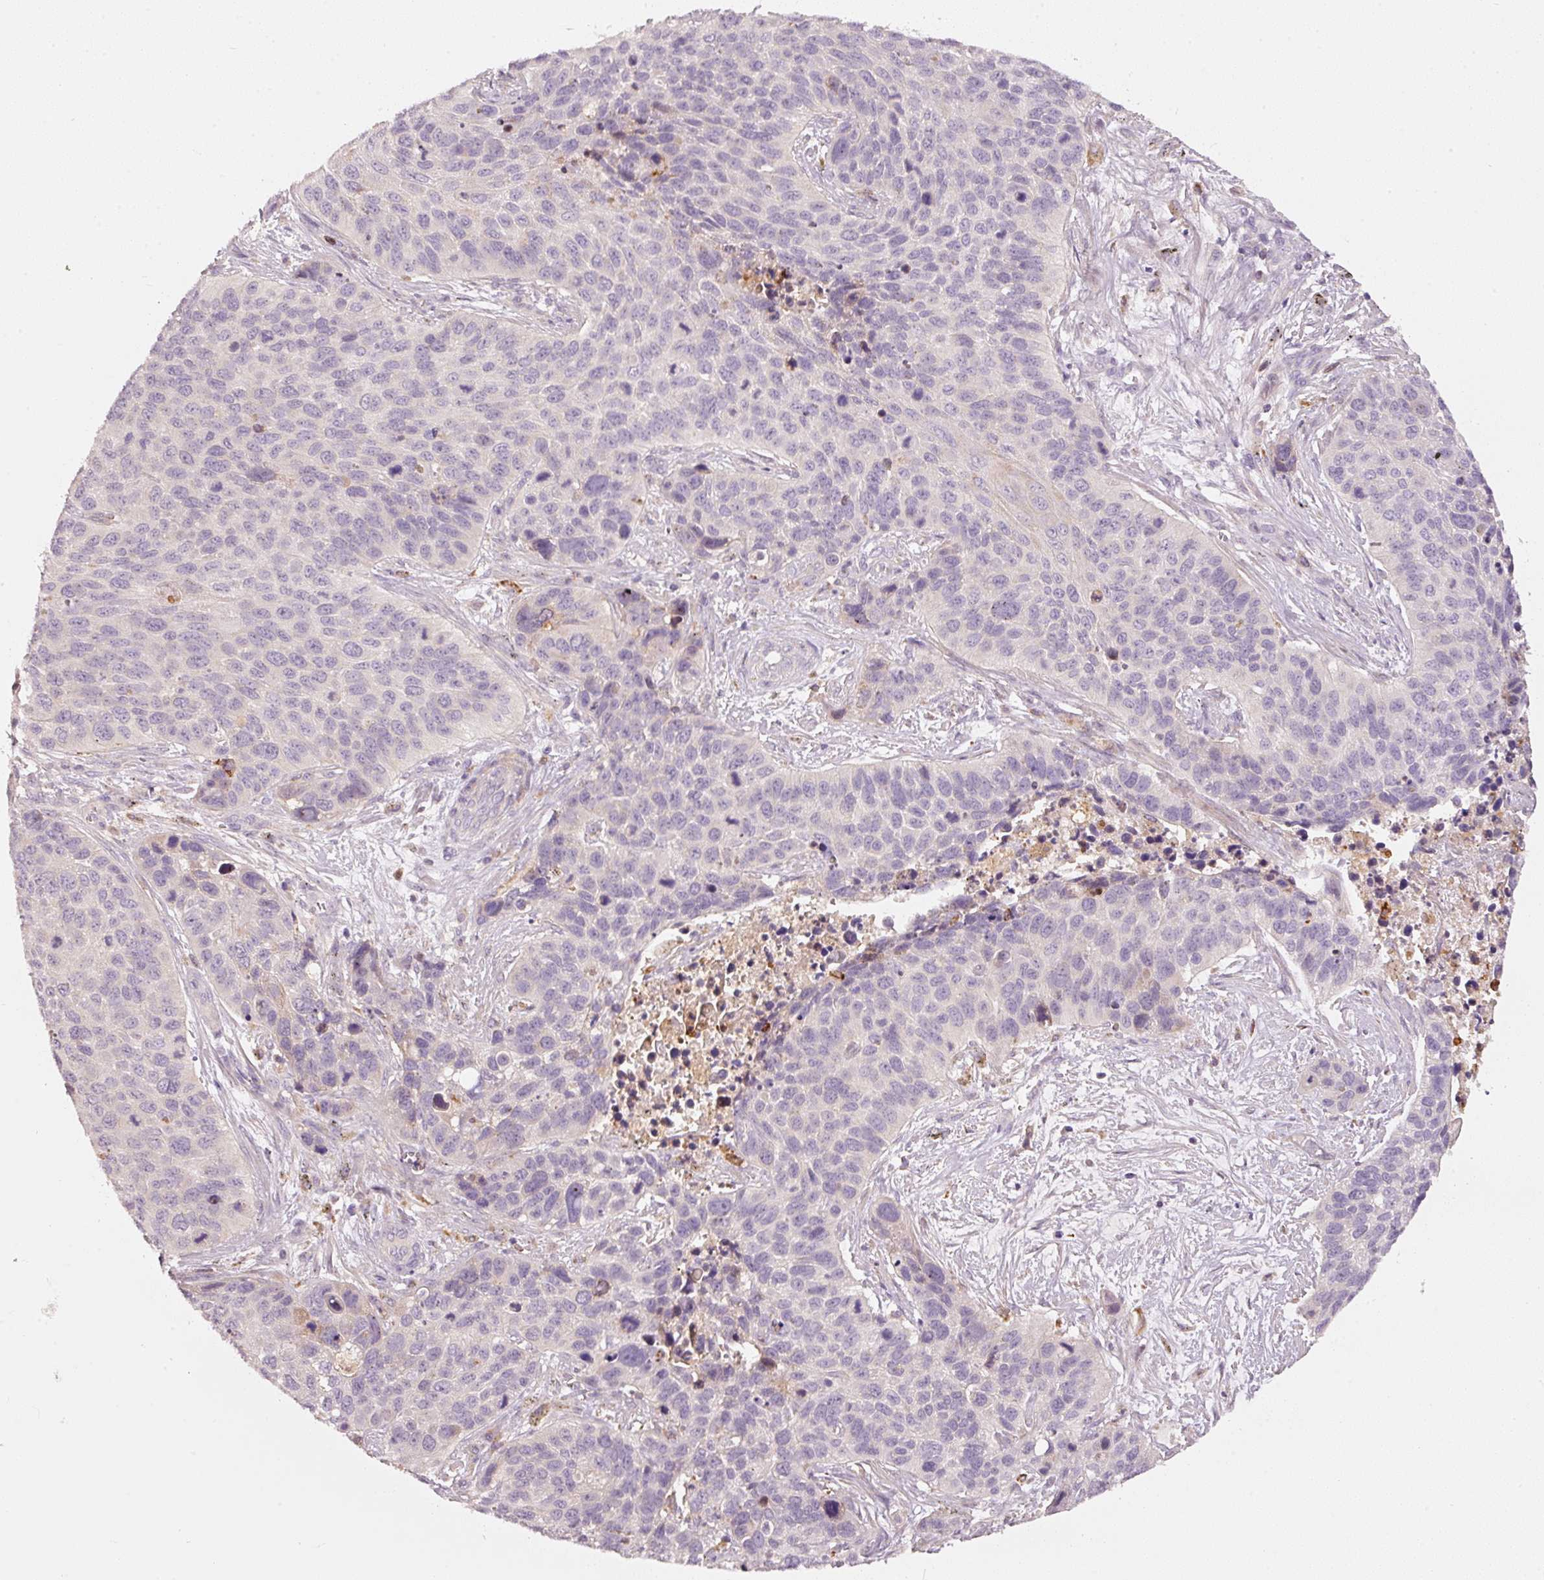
{"staining": {"intensity": "negative", "quantity": "none", "location": "none"}, "tissue": "lung cancer", "cell_type": "Tumor cells", "image_type": "cancer", "snomed": [{"axis": "morphology", "description": "Squamous cell carcinoma, NOS"}, {"axis": "topography", "description": "Lung"}], "caption": "Lung squamous cell carcinoma was stained to show a protein in brown. There is no significant staining in tumor cells. (Stains: DAB immunohistochemistry with hematoxylin counter stain, Microscopy: brightfield microscopy at high magnification).", "gene": "KLHL21", "patient": {"sex": "male", "age": 62}}